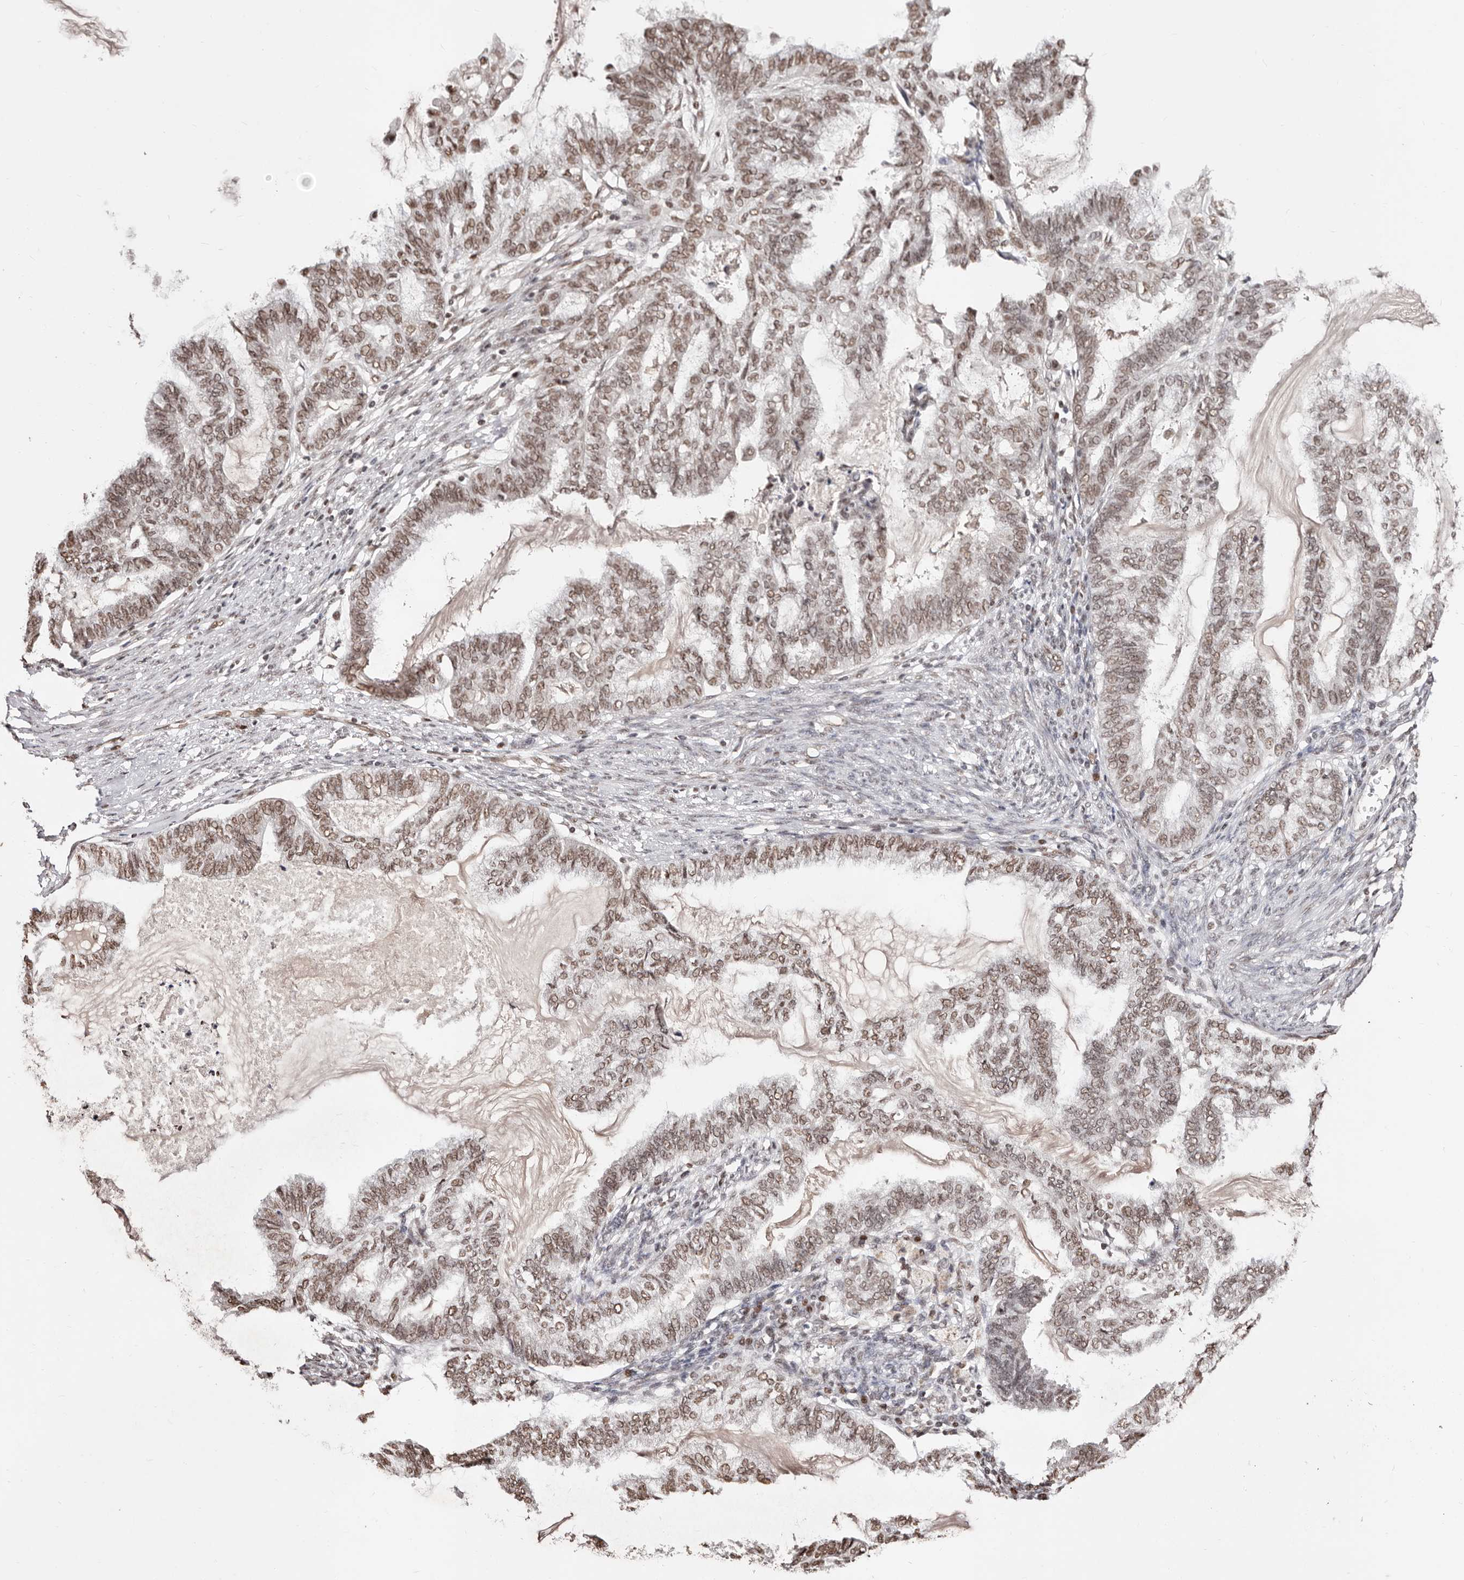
{"staining": {"intensity": "moderate", "quantity": ">75%", "location": "nuclear"}, "tissue": "endometrial cancer", "cell_type": "Tumor cells", "image_type": "cancer", "snomed": [{"axis": "morphology", "description": "Adenocarcinoma, NOS"}, {"axis": "topography", "description": "Endometrium"}], "caption": "Endometrial cancer (adenocarcinoma) stained with immunohistochemistry reveals moderate nuclear staining in about >75% of tumor cells.", "gene": "BICRAL", "patient": {"sex": "female", "age": 86}}